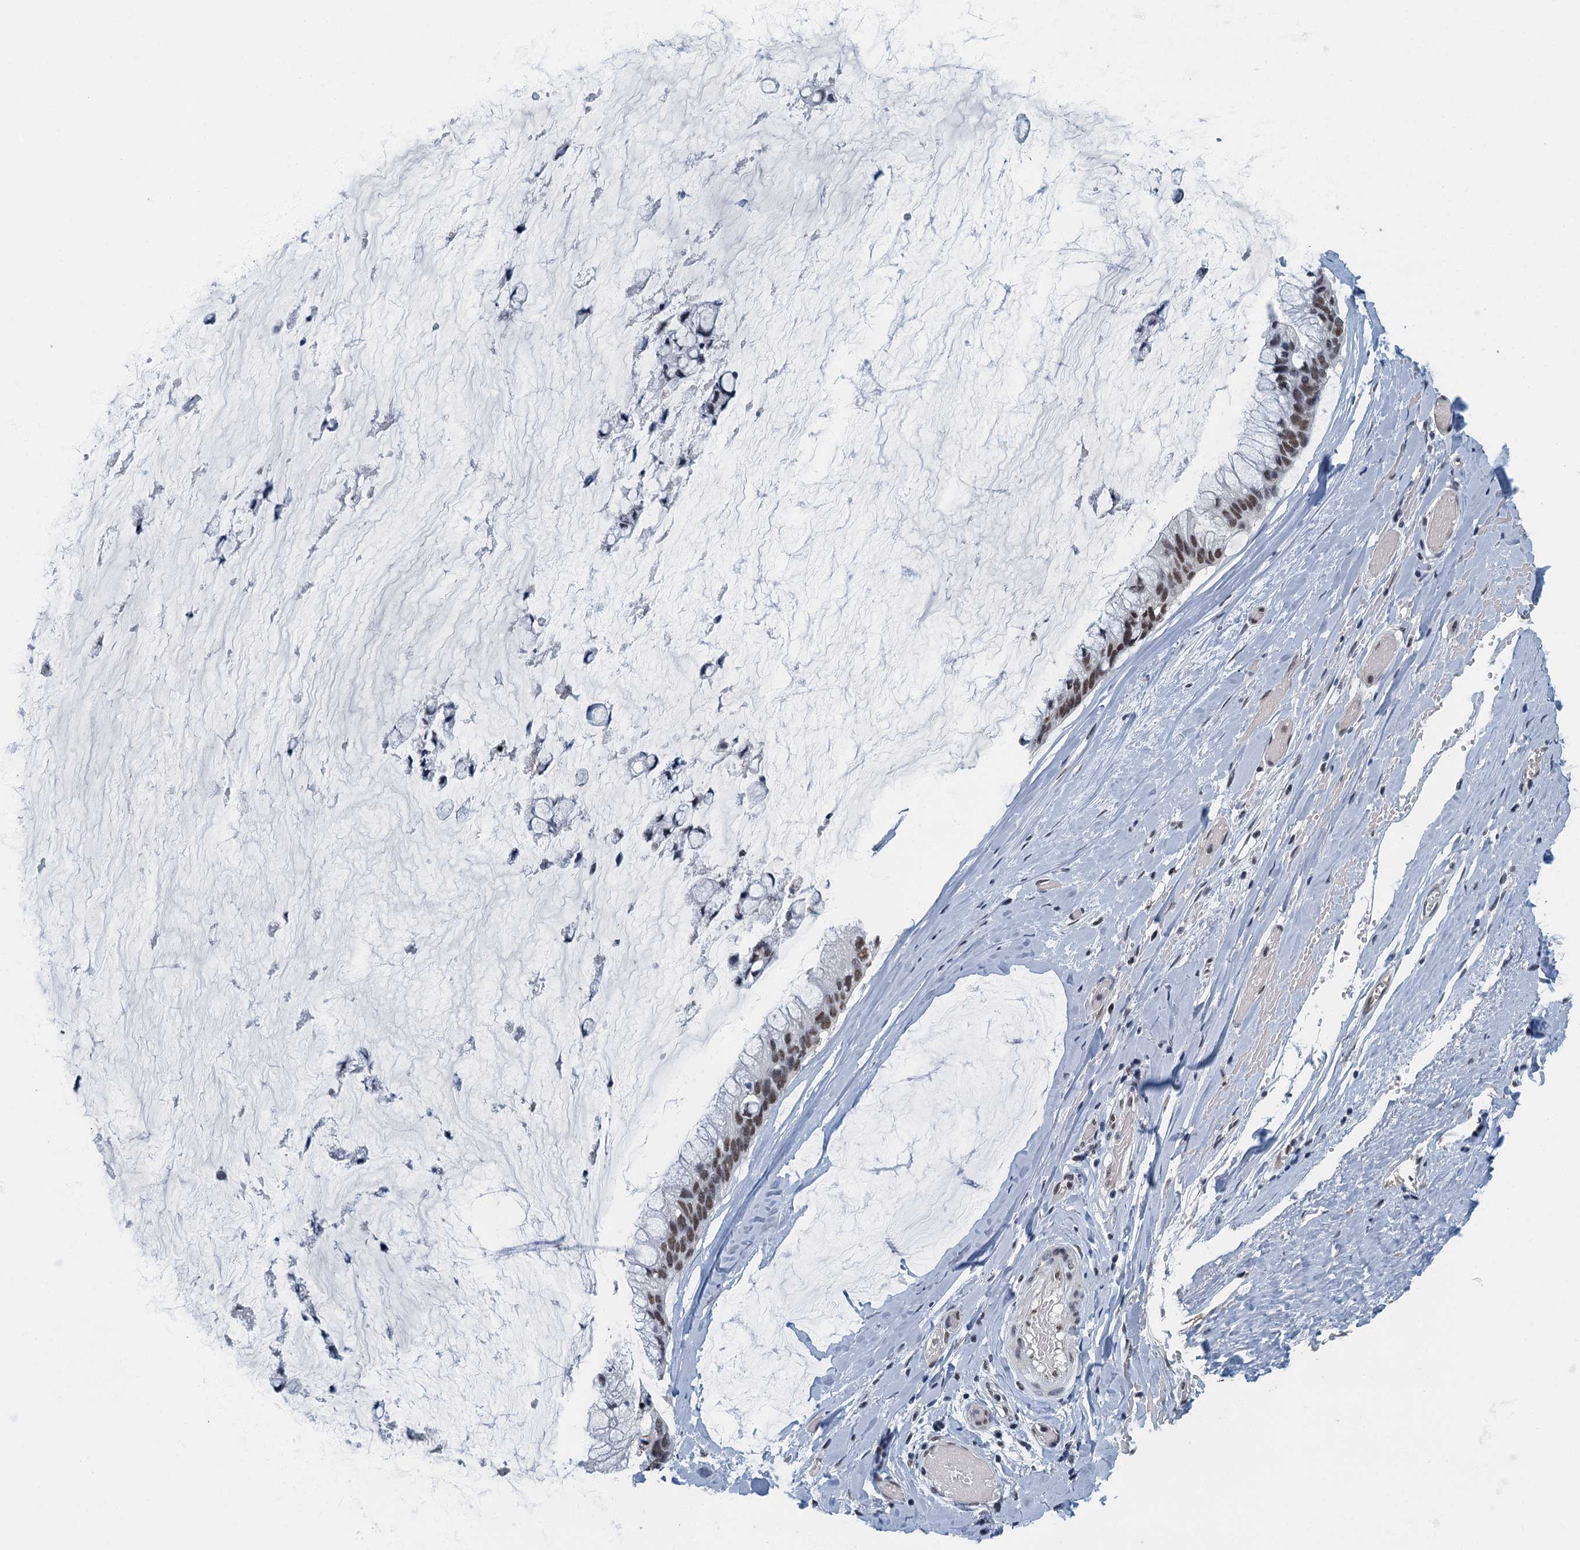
{"staining": {"intensity": "moderate", "quantity": "25%-75%", "location": "nuclear"}, "tissue": "ovarian cancer", "cell_type": "Tumor cells", "image_type": "cancer", "snomed": [{"axis": "morphology", "description": "Cystadenocarcinoma, mucinous, NOS"}, {"axis": "topography", "description": "Ovary"}], "caption": "Human mucinous cystadenocarcinoma (ovarian) stained for a protein (brown) displays moderate nuclear positive positivity in approximately 25%-75% of tumor cells.", "gene": "GADL1", "patient": {"sex": "female", "age": 39}}